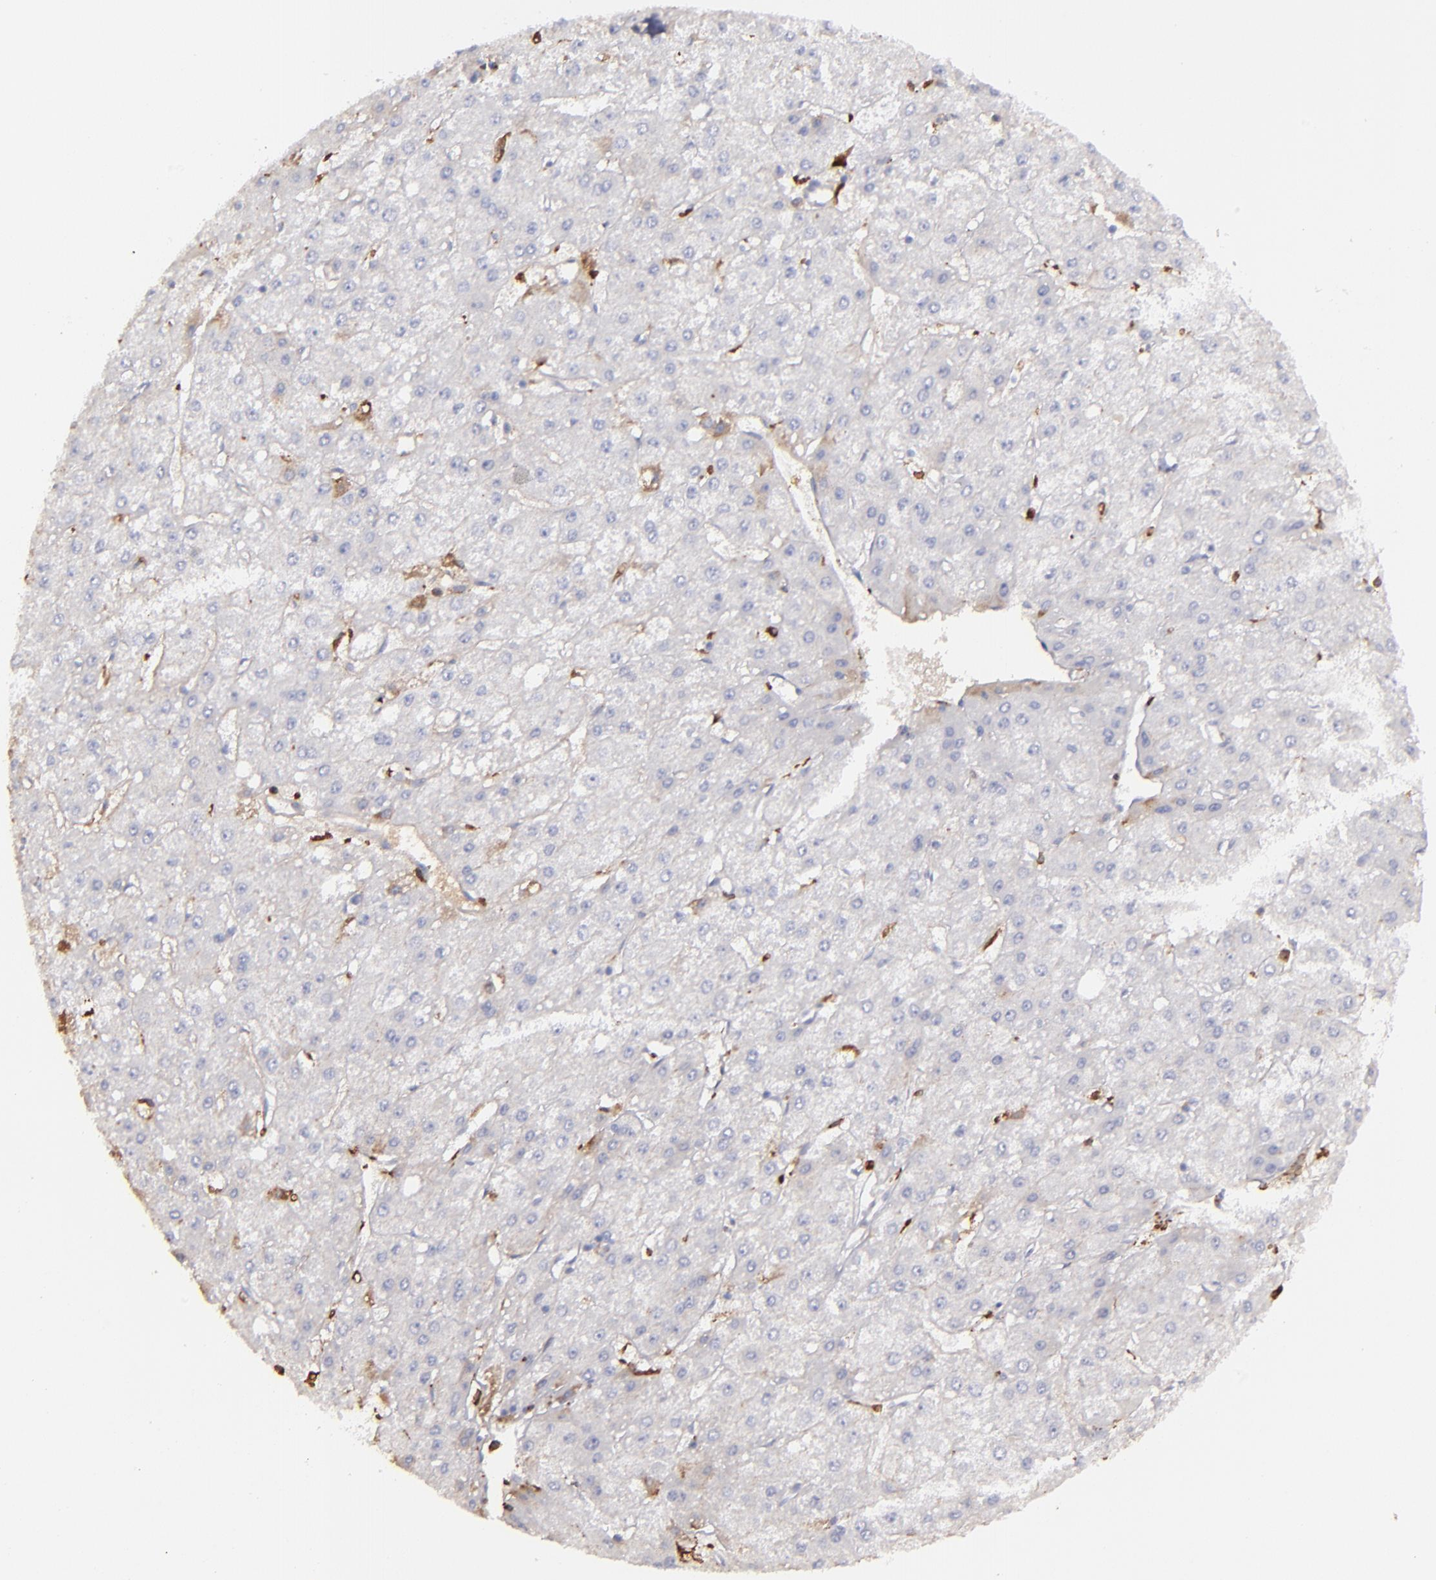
{"staining": {"intensity": "weak", "quantity": "<25%", "location": "cytoplasmic/membranous"}, "tissue": "liver cancer", "cell_type": "Tumor cells", "image_type": "cancer", "snomed": [{"axis": "morphology", "description": "Carcinoma, Hepatocellular, NOS"}, {"axis": "topography", "description": "Liver"}], "caption": "Immunohistochemistry image of neoplastic tissue: human hepatocellular carcinoma (liver) stained with DAB (3,3'-diaminobenzidine) reveals no significant protein expression in tumor cells.", "gene": "C1QA", "patient": {"sex": "female", "age": 52}}